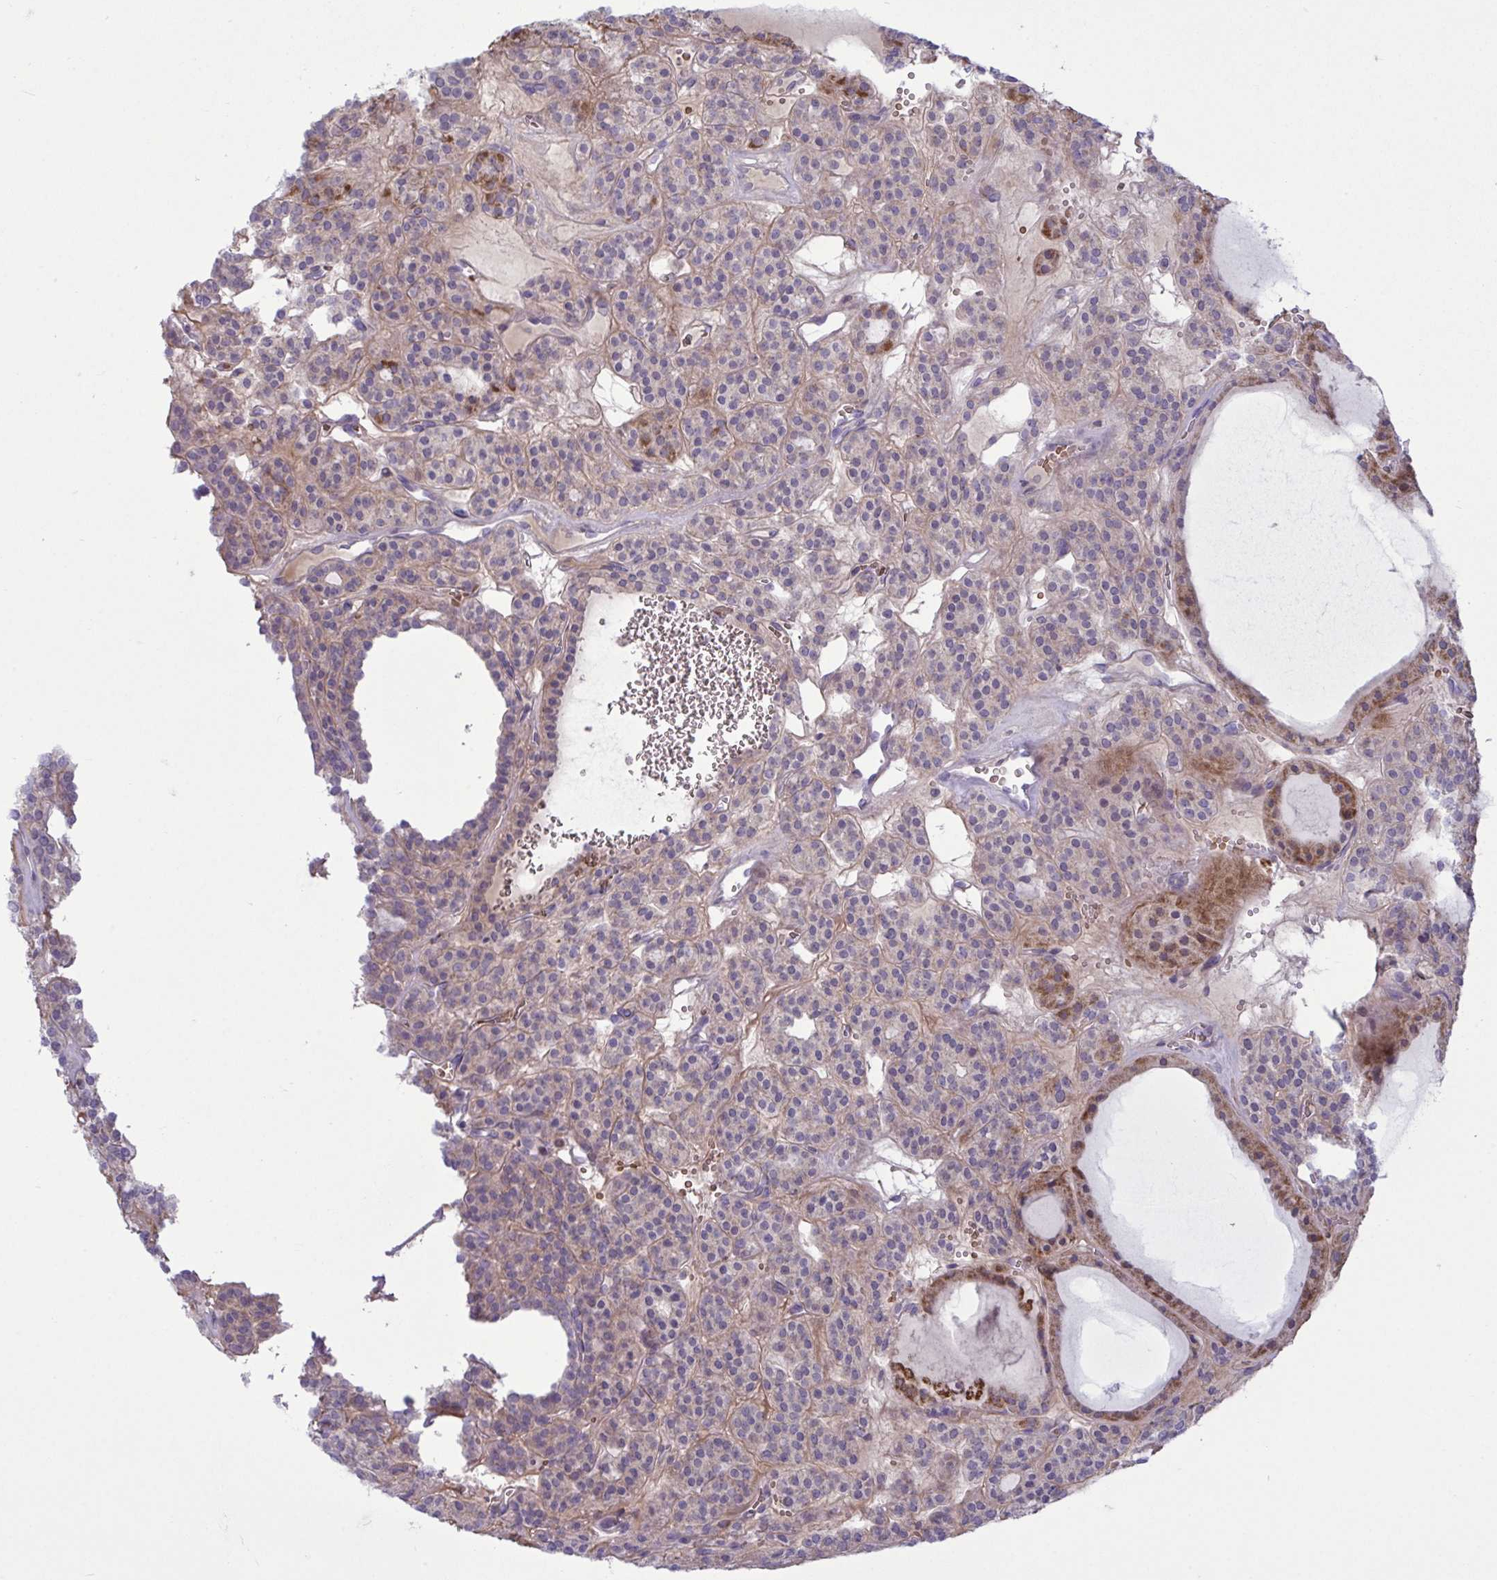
{"staining": {"intensity": "negative", "quantity": "none", "location": "none"}, "tissue": "thyroid cancer", "cell_type": "Tumor cells", "image_type": "cancer", "snomed": [{"axis": "morphology", "description": "Follicular adenoma carcinoma, NOS"}, {"axis": "topography", "description": "Thyroid gland"}], "caption": "Immunohistochemistry (IHC) photomicrograph of human thyroid follicular adenoma carcinoma stained for a protein (brown), which exhibits no expression in tumor cells. (Brightfield microscopy of DAB (3,3'-diaminobenzidine) immunohistochemistry at high magnification).", "gene": "VWC2", "patient": {"sex": "female", "age": 63}}